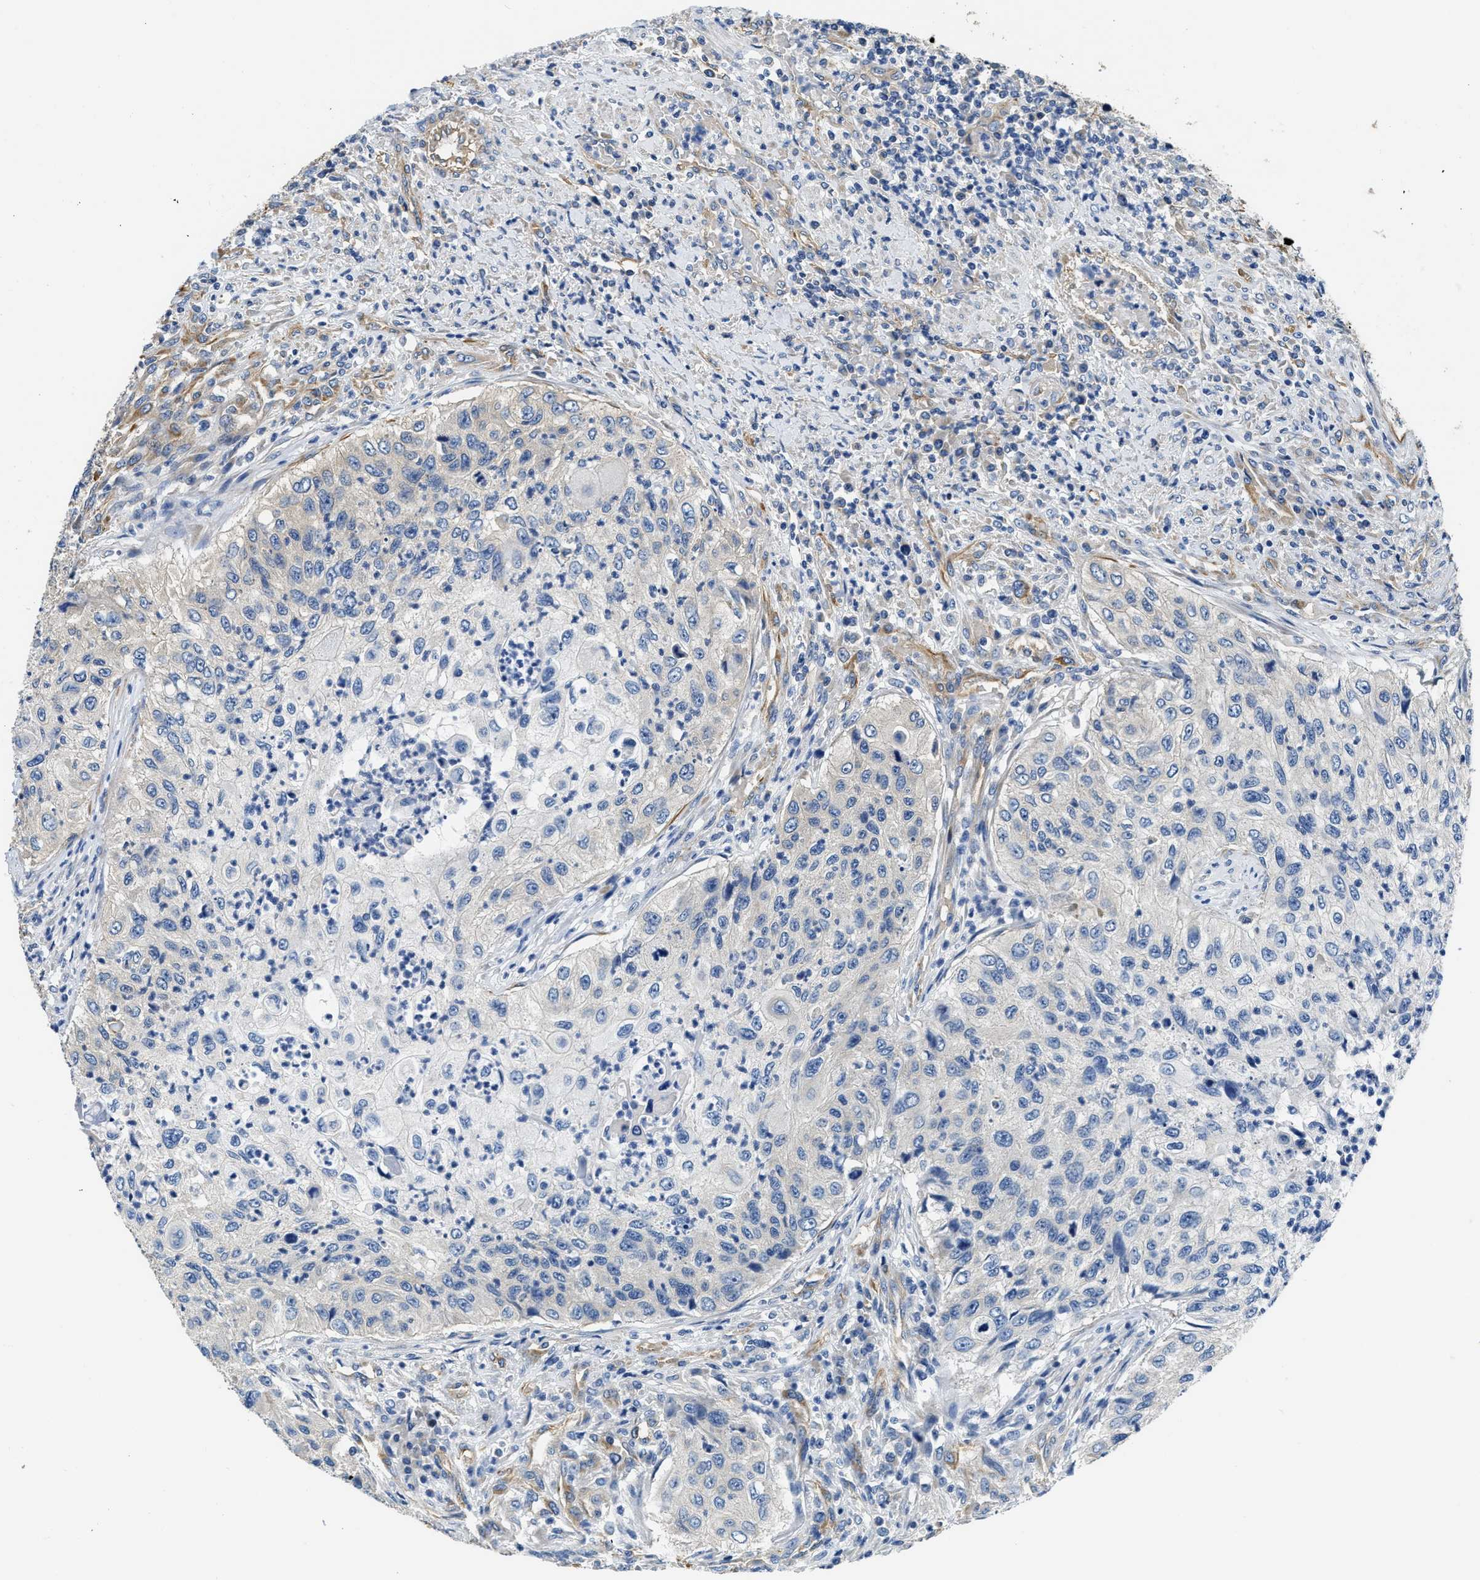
{"staining": {"intensity": "negative", "quantity": "none", "location": "none"}, "tissue": "urothelial cancer", "cell_type": "Tumor cells", "image_type": "cancer", "snomed": [{"axis": "morphology", "description": "Urothelial carcinoma, High grade"}, {"axis": "topography", "description": "Urinary bladder"}], "caption": "Immunohistochemical staining of urothelial carcinoma (high-grade) shows no significant staining in tumor cells.", "gene": "CSDE1", "patient": {"sex": "female", "age": 60}}